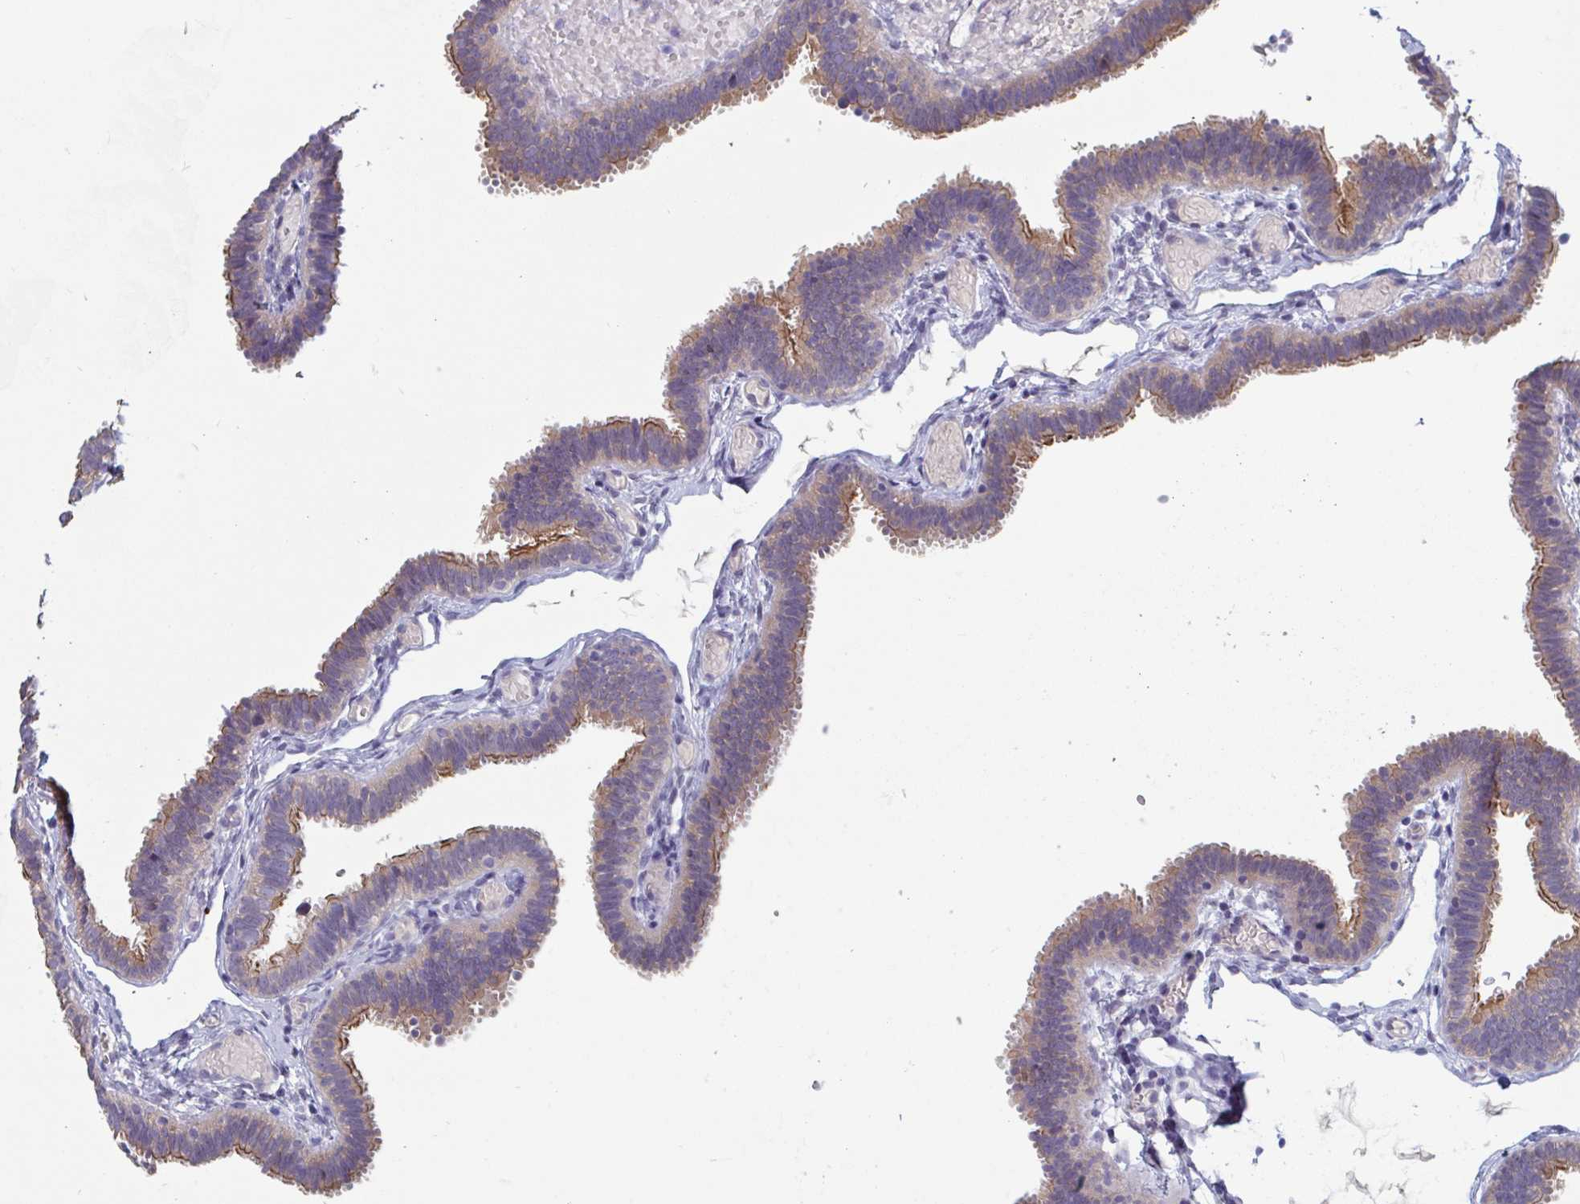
{"staining": {"intensity": "moderate", "quantity": "25%-75%", "location": "cytoplasmic/membranous"}, "tissue": "fallopian tube", "cell_type": "Glandular cells", "image_type": "normal", "snomed": [{"axis": "morphology", "description": "Normal tissue, NOS"}, {"axis": "topography", "description": "Fallopian tube"}], "caption": "Immunohistochemistry (IHC) (DAB (3,3'-diaminobenzidine)) staining of benign fallopian tube reveals moderate cytoplasmic/membranous protein staining in about 25%-75% of glandular cells.", "gene": "UNKL", "patient": {"sex": "female", "age": 37}}